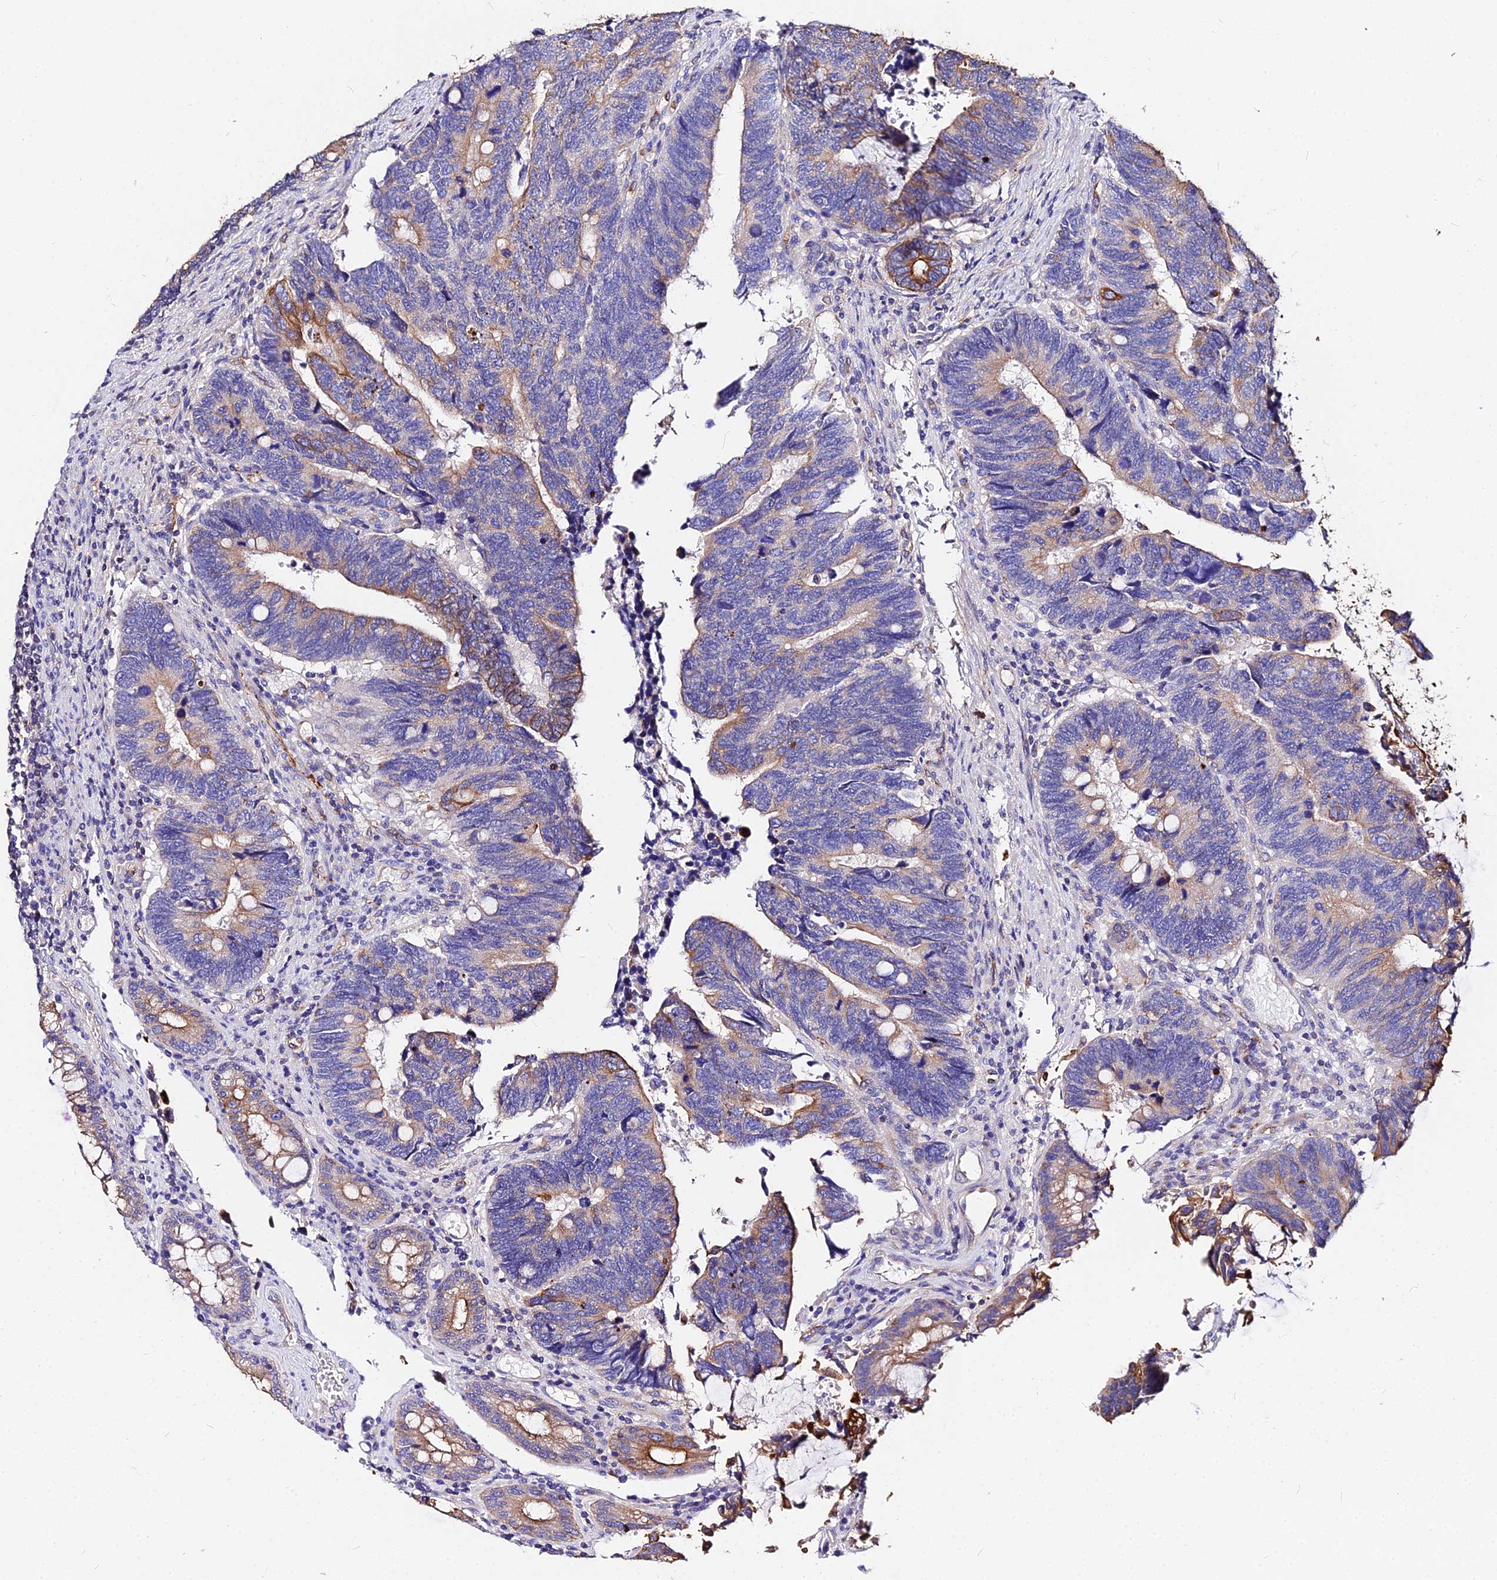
{"staining": {"intensity": "moderate", "quantity": "25%-75%", "location": "cytoplasmic/membranous"}, "tissue": "colorectal cancer", "cell_type": "Tumor cells", "image_type": "cancer", "snomed": [{"axis": "morphology", "description": "Adenocarcinoma, NOS"}, {"axis": "topography", "description": "Colon"}], "caption": "Immunohistochemistry (IHC) of colorectal adenocarcinoma exhibits medium levels of moderate cytoplasmic/membranous expression in approximately 25%-75% of tumor cells.", "gene": "DAW1", "patient": {"sex": "male", "age": 87}}